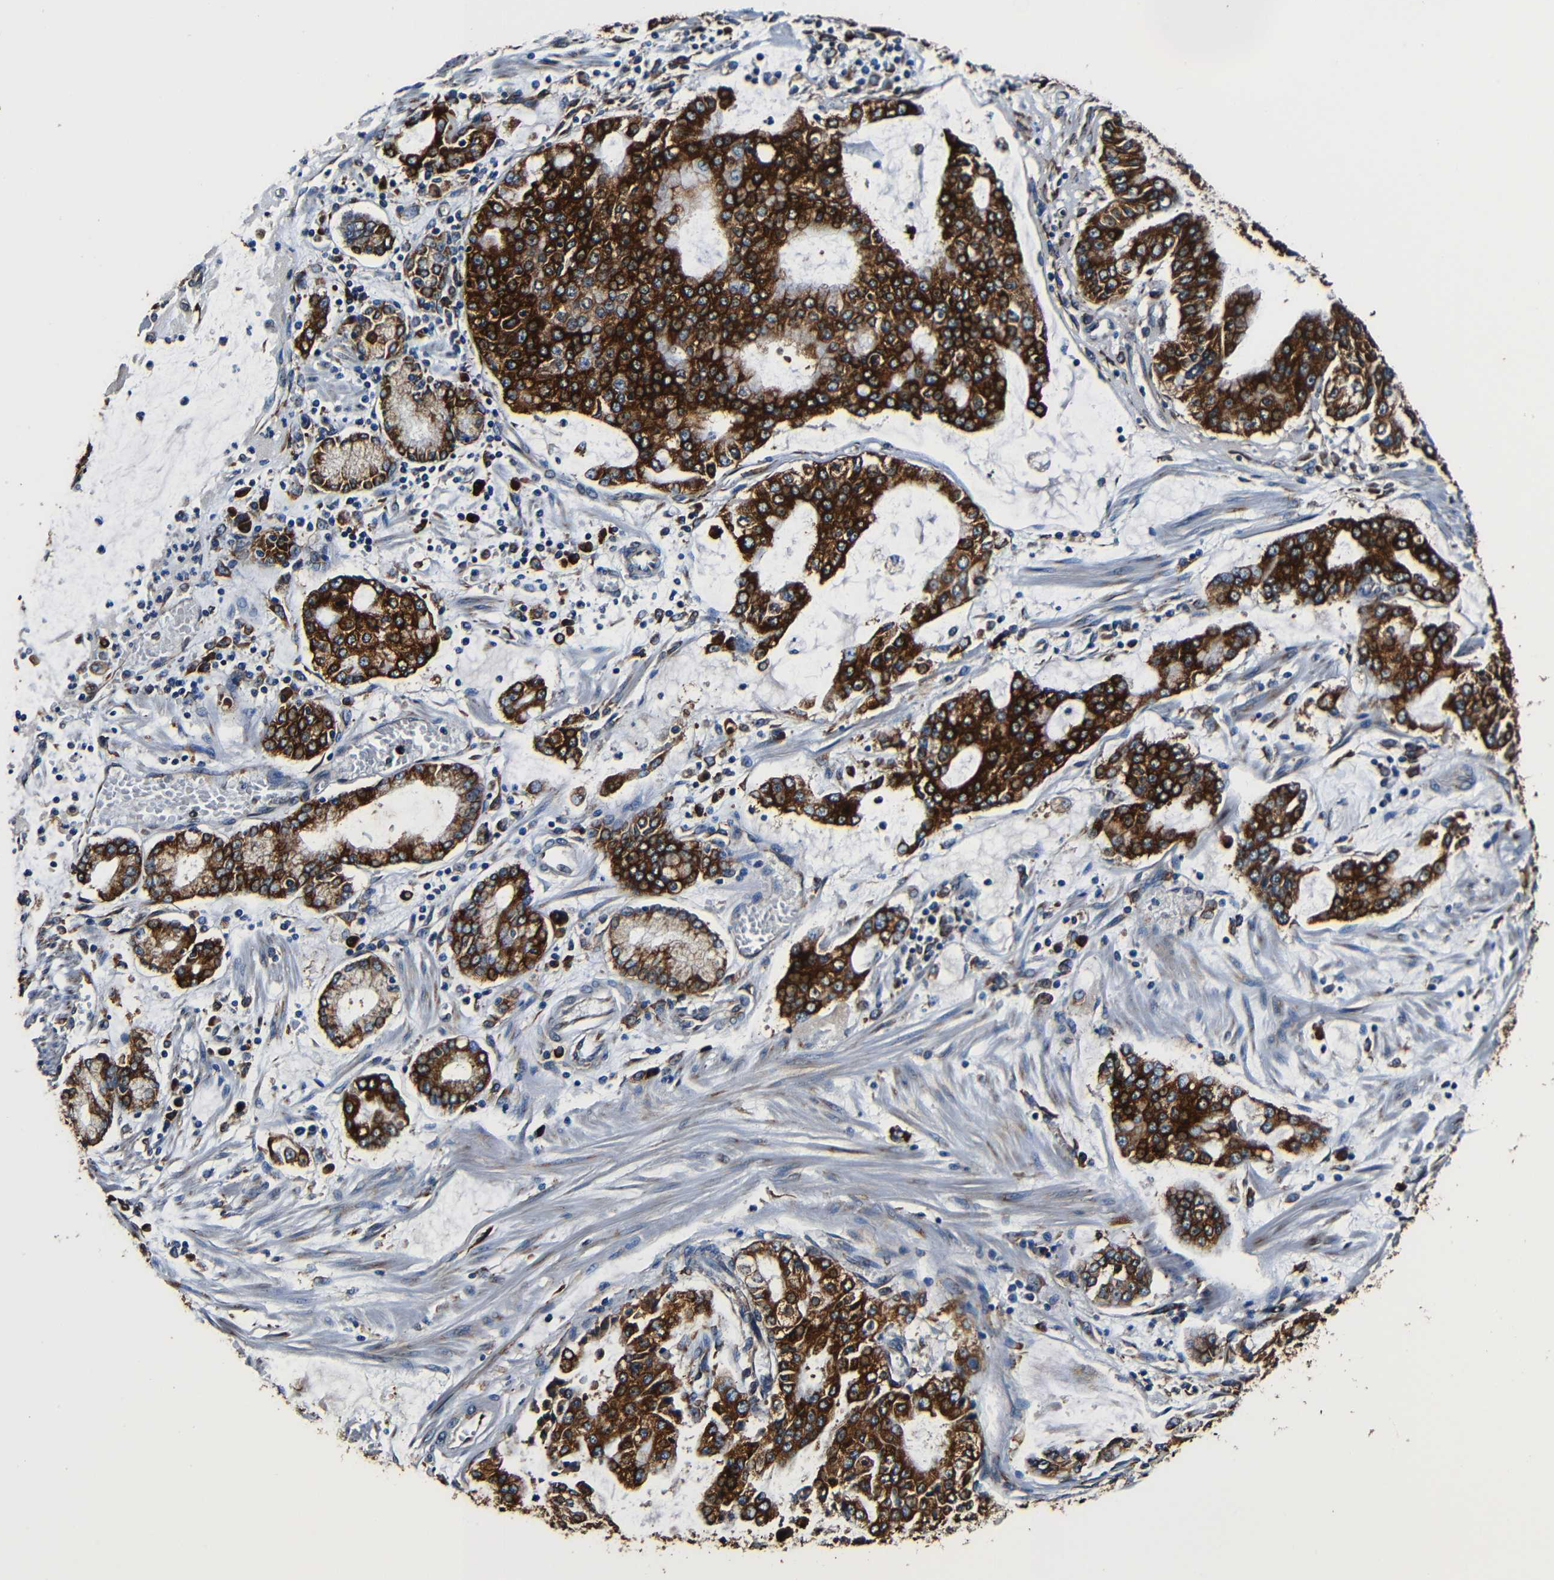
{"staining": {"intensity": "strong", "quantity": ">75%", "location": "cytoplasmic/membranous"}, "tissue": "stomach cancer", "cell_type": "Tumor cells", "image_type": "cancer", "snomed": [{"axis": "morphology", "description": "Adenocarcinoma, NOS"}, {"axis": "topography", "description": "Stomach"}], "caption": "About >75% of tumor cells in stomach cancer (adenocarcinoma) reveal strong cytoplasmic/membranous protein staining as visualized by brown immunohistochemical staining.", "gene": "RRBP1", "patient": {"sex": "male", "age": 76}}